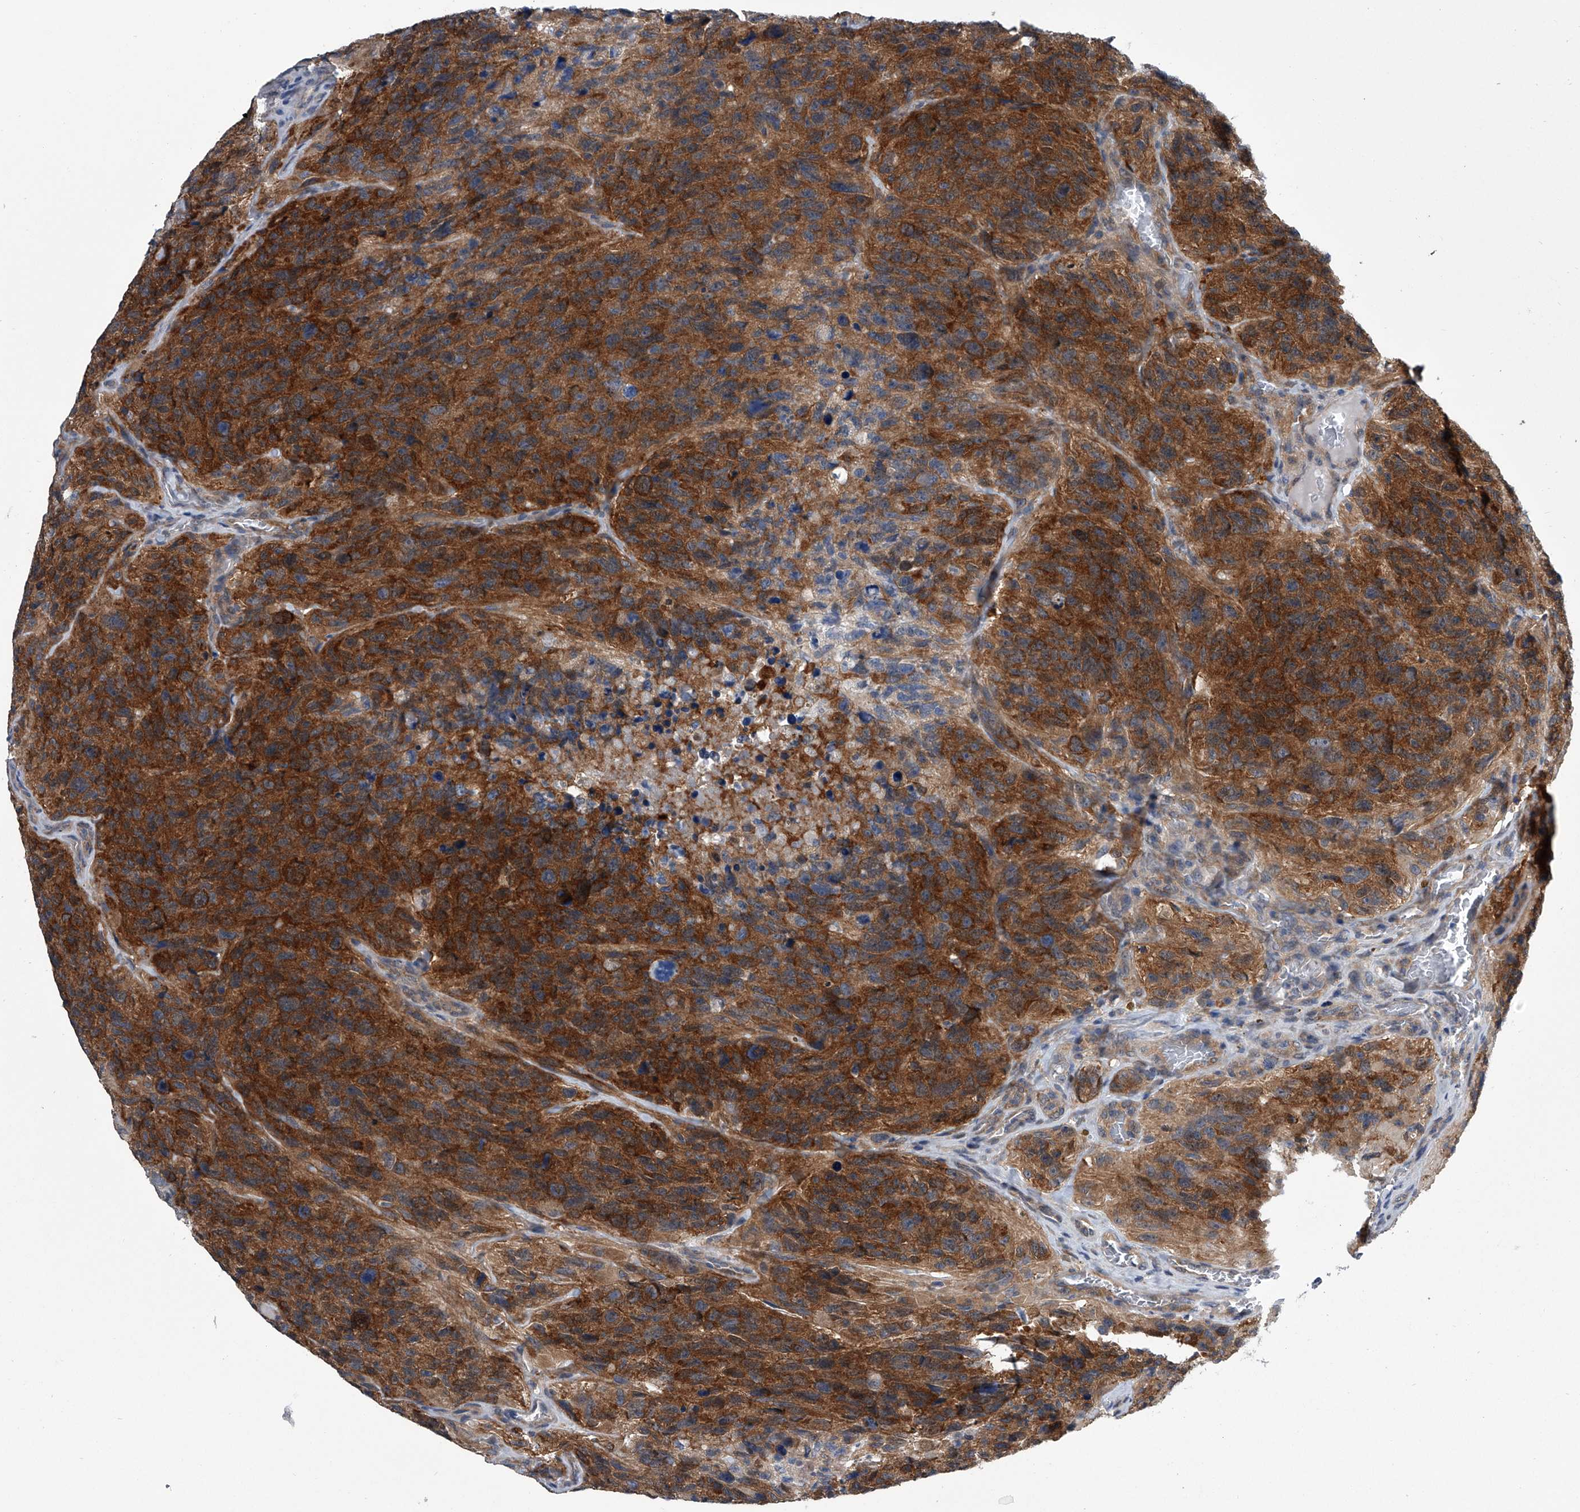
{"staining": {"intensity": "strong", "quantity": "25%-75%", "location": "cytoplasmic/membranous"}, "tissue": "glioma", "cell_type": "Tumor cells", "image_type": "cancer", "snomed": [{"axis": "morphology", "description": "Glioma, malignant, High grade"}, {"axis": "topography", "description": "Brain"}], "caption": "A histopathology image of malignant glioma (high-grade) stained for a protein reveals strong cytoplasmic/membranous brown staining in tumor cells. Immunohistochemistry (ihc) stains the protein in brown and the nuclei are stained blue.", "gene": "PPP2R5D", "patient": {"sex": "male", "age": 69}}